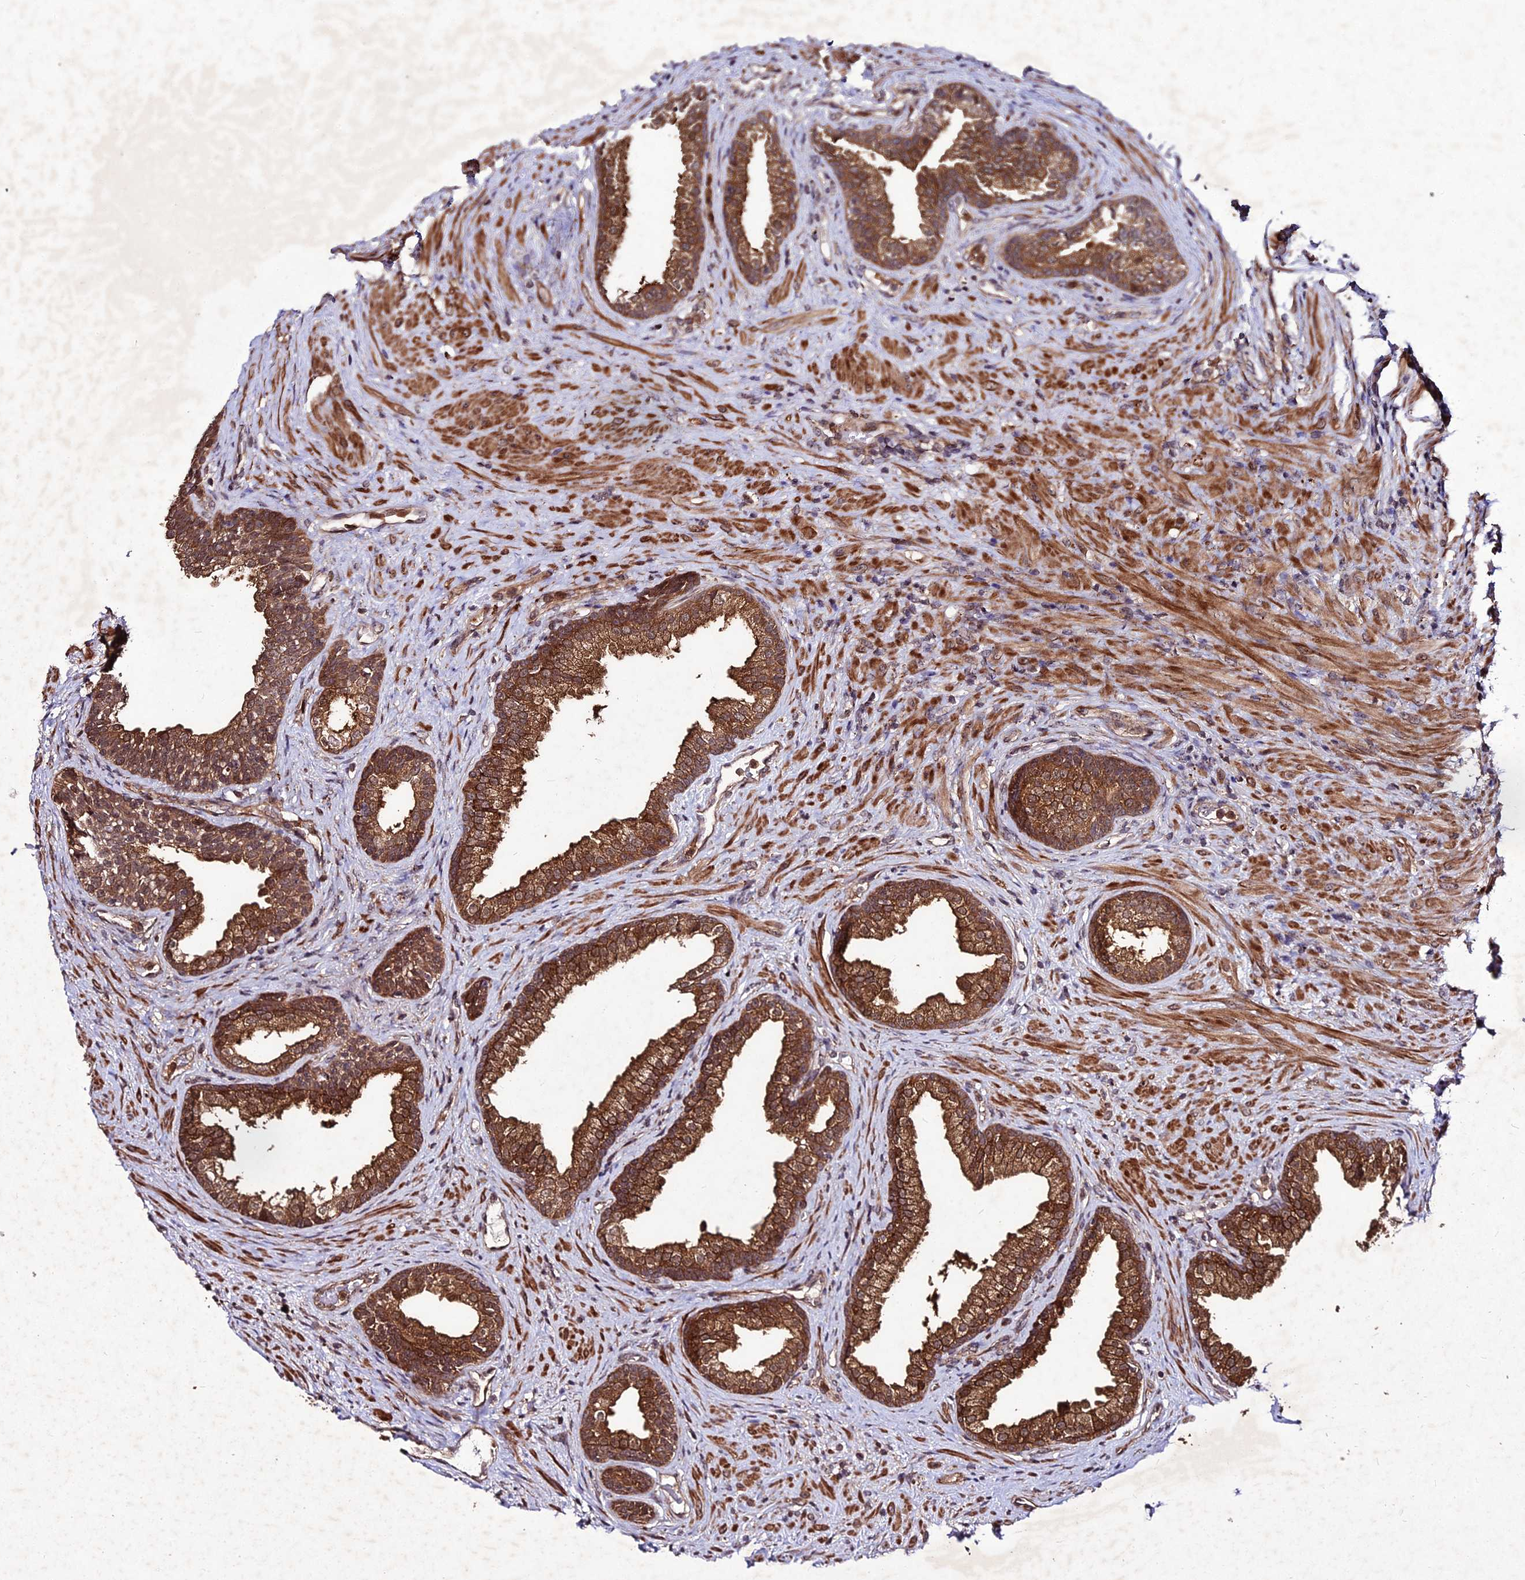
{"staining": {"intensity": "strong", "quantity": ">75%", "location": "cytoplasmic/membranous"}, "tissue": "prostate", "cell_type": "Glandular cells", "image_type": "normal", "snomed": [{"axis": "morphology", "description": "Normal tissue, NOS"}, {"axis": "topography", "description": "Prostate"}], "caption": "Immunohistochemical staining of unremarkable prostate demonstrates >75% levels of strong cytoplasmic/membranous protein staining in about >75% of glandular cells.", "gene": "ZNF766", "patient": {"sex": "male", "age": 76}}